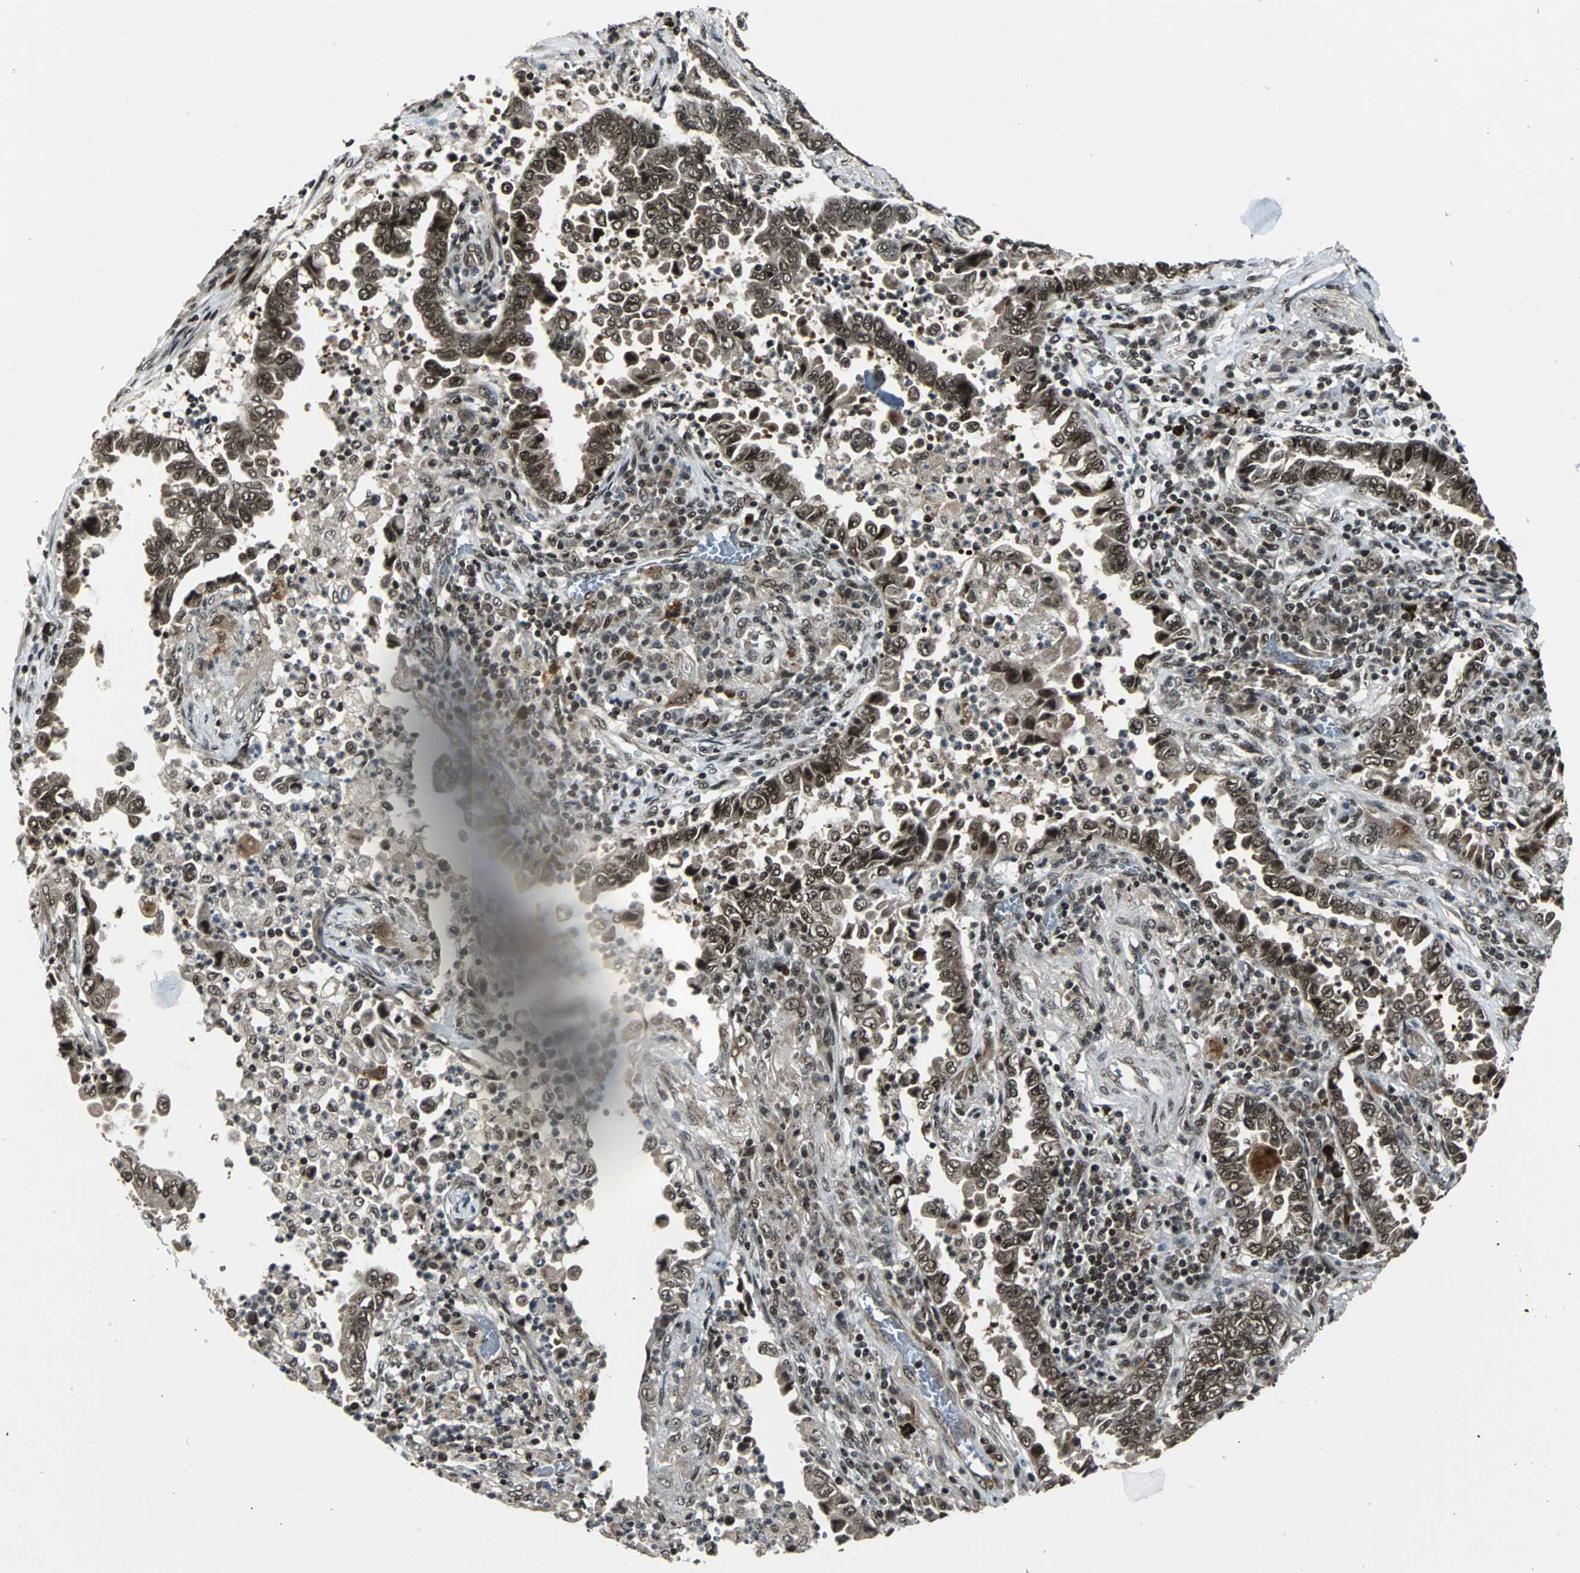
{"staining": {"intensity": "strong", "quantity": ">75%", "location": "cytoplasmic/membranous,nuclear"}, "tissue": "lung cancer", "cell_type": "Tumor cells", "image_type": "cancer", "snomed": [{"axis": "morphology", "description": "Normal tissue, NOS"}, {"axis": "morphology", "description": "Inflammation, NOS"}, {"axis": "morphology", "description": "Adenocarcinoma, NOS"}, {"axis": "topography", "description": "Lung"}], "caption": "Immunohistochemical staining of human adenocarcinoma (lung) shows high levels of strong cytoplasmic/membranous and nuclear expression in approximately >75% of tumor cells.", "gene": "TAF5", "patient": {"sex": "female", "age": 64}}